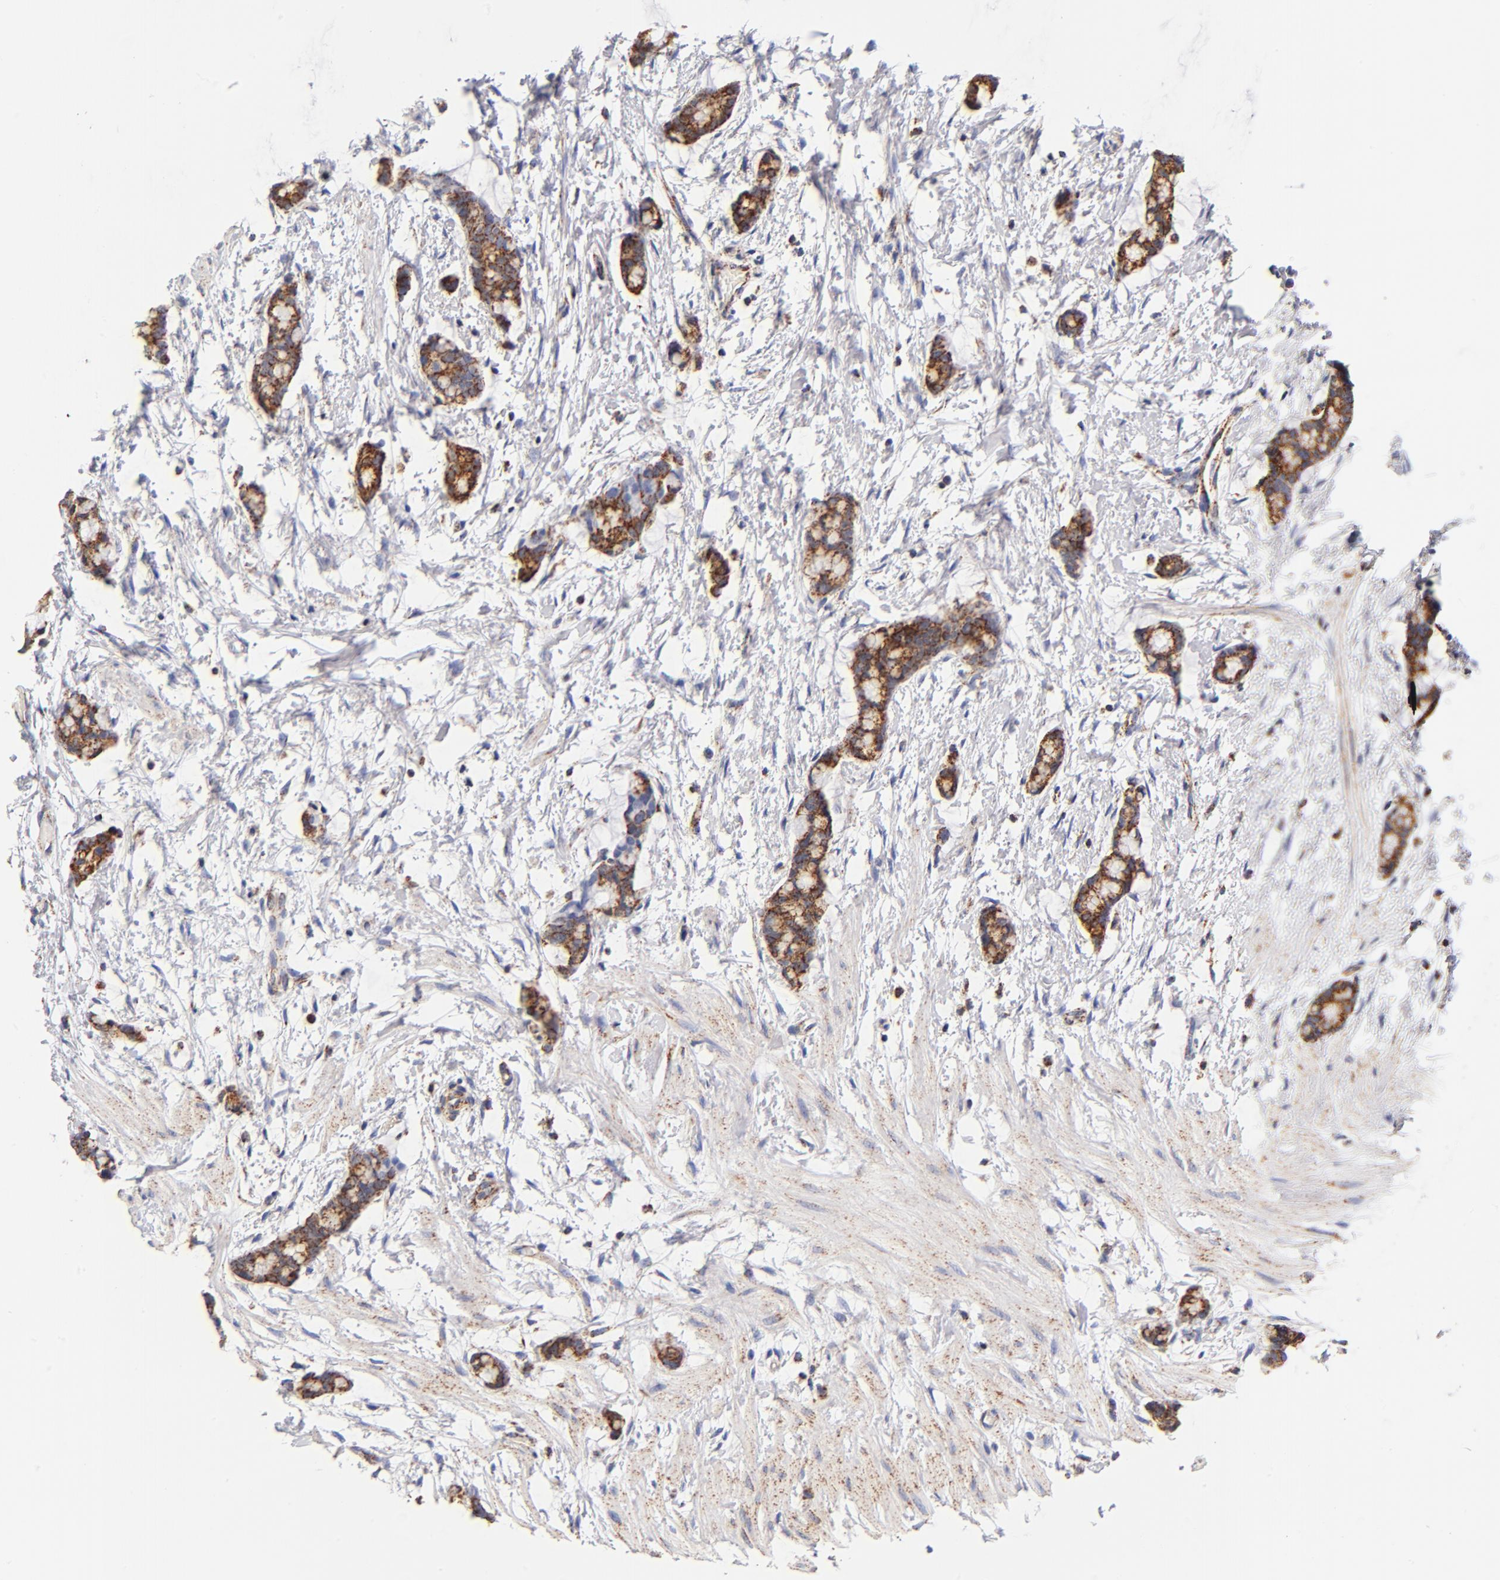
{"staining": {"intensity": "strong", "quantity": ">75%", "location": "cytoplasmic/membranous"}, "tissue": "colorectal cancer", "cell_type": "Tumor cells", "image_type": "cancer", "snomed": [{"axis": "morphology", "description": "Adenocarcinoma, NOS"}, {"axis": "topography", "description": "Colon"}], "caption": "The micrograph exhibits immunohistochemical staining of adenocarcinoma (colorectal). There is strong cytoplasmic/membranous staining is appreciated in approximately >75% of tumor cells.", "gene": "ECHS1", "patient": {"sex": "male", "age": 14}}